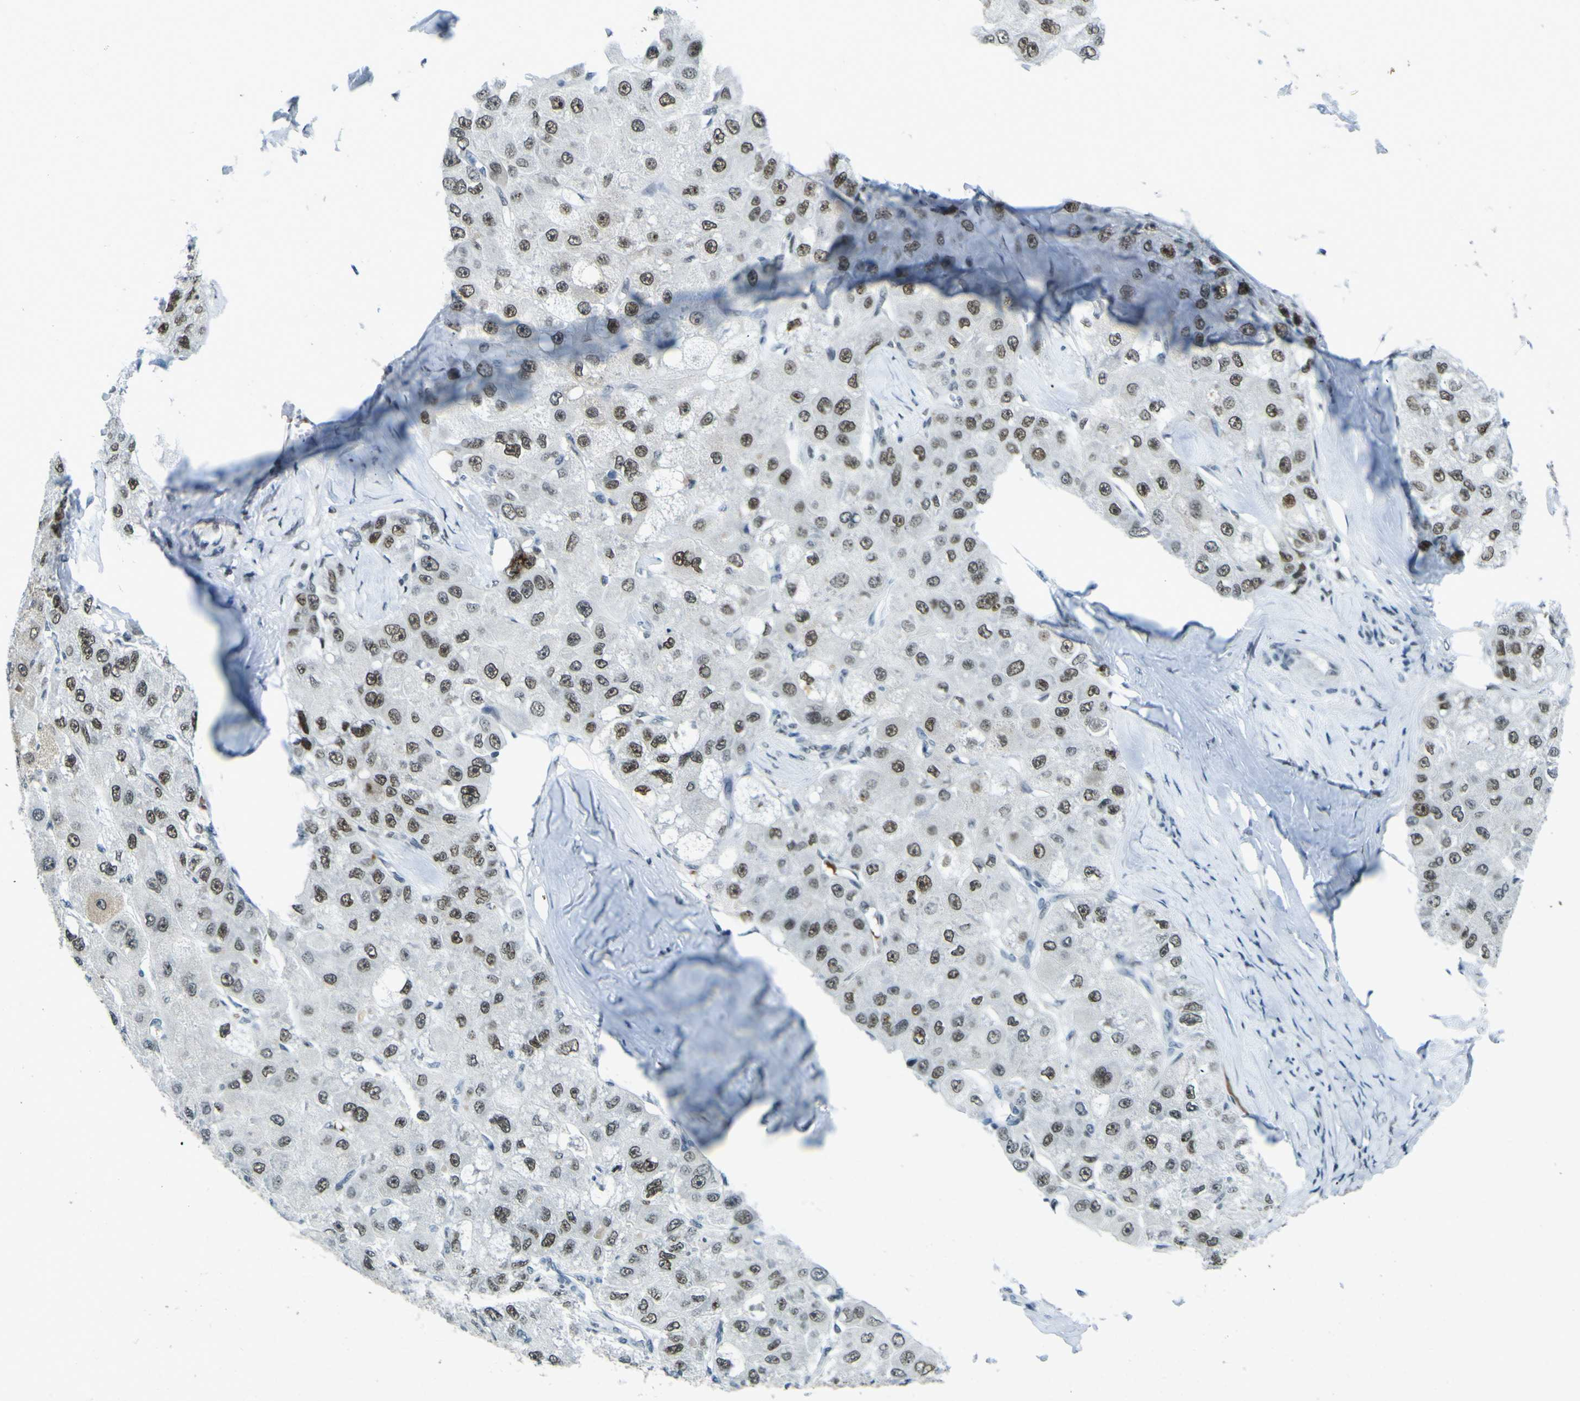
{"staining": {"intensity": "weak", "quantity": "<25%", "location": "nuclear"}, "tissue": "liver cancer", "cell_type": "Tumor cells", "image_type": "cancer", "snomed": [{"axis": "morphology", "description": "Carcinoma, Hepatocellular, NOS"}, {"axis": "topography", "description": "Liver"}], "caption": "Histopathology image shows no significant protein staining in tumor cells of liver cancer (hepatocellular carcinoma).", "gene": "CEBPG", "patient": {"sex": "male", "age": 80}}